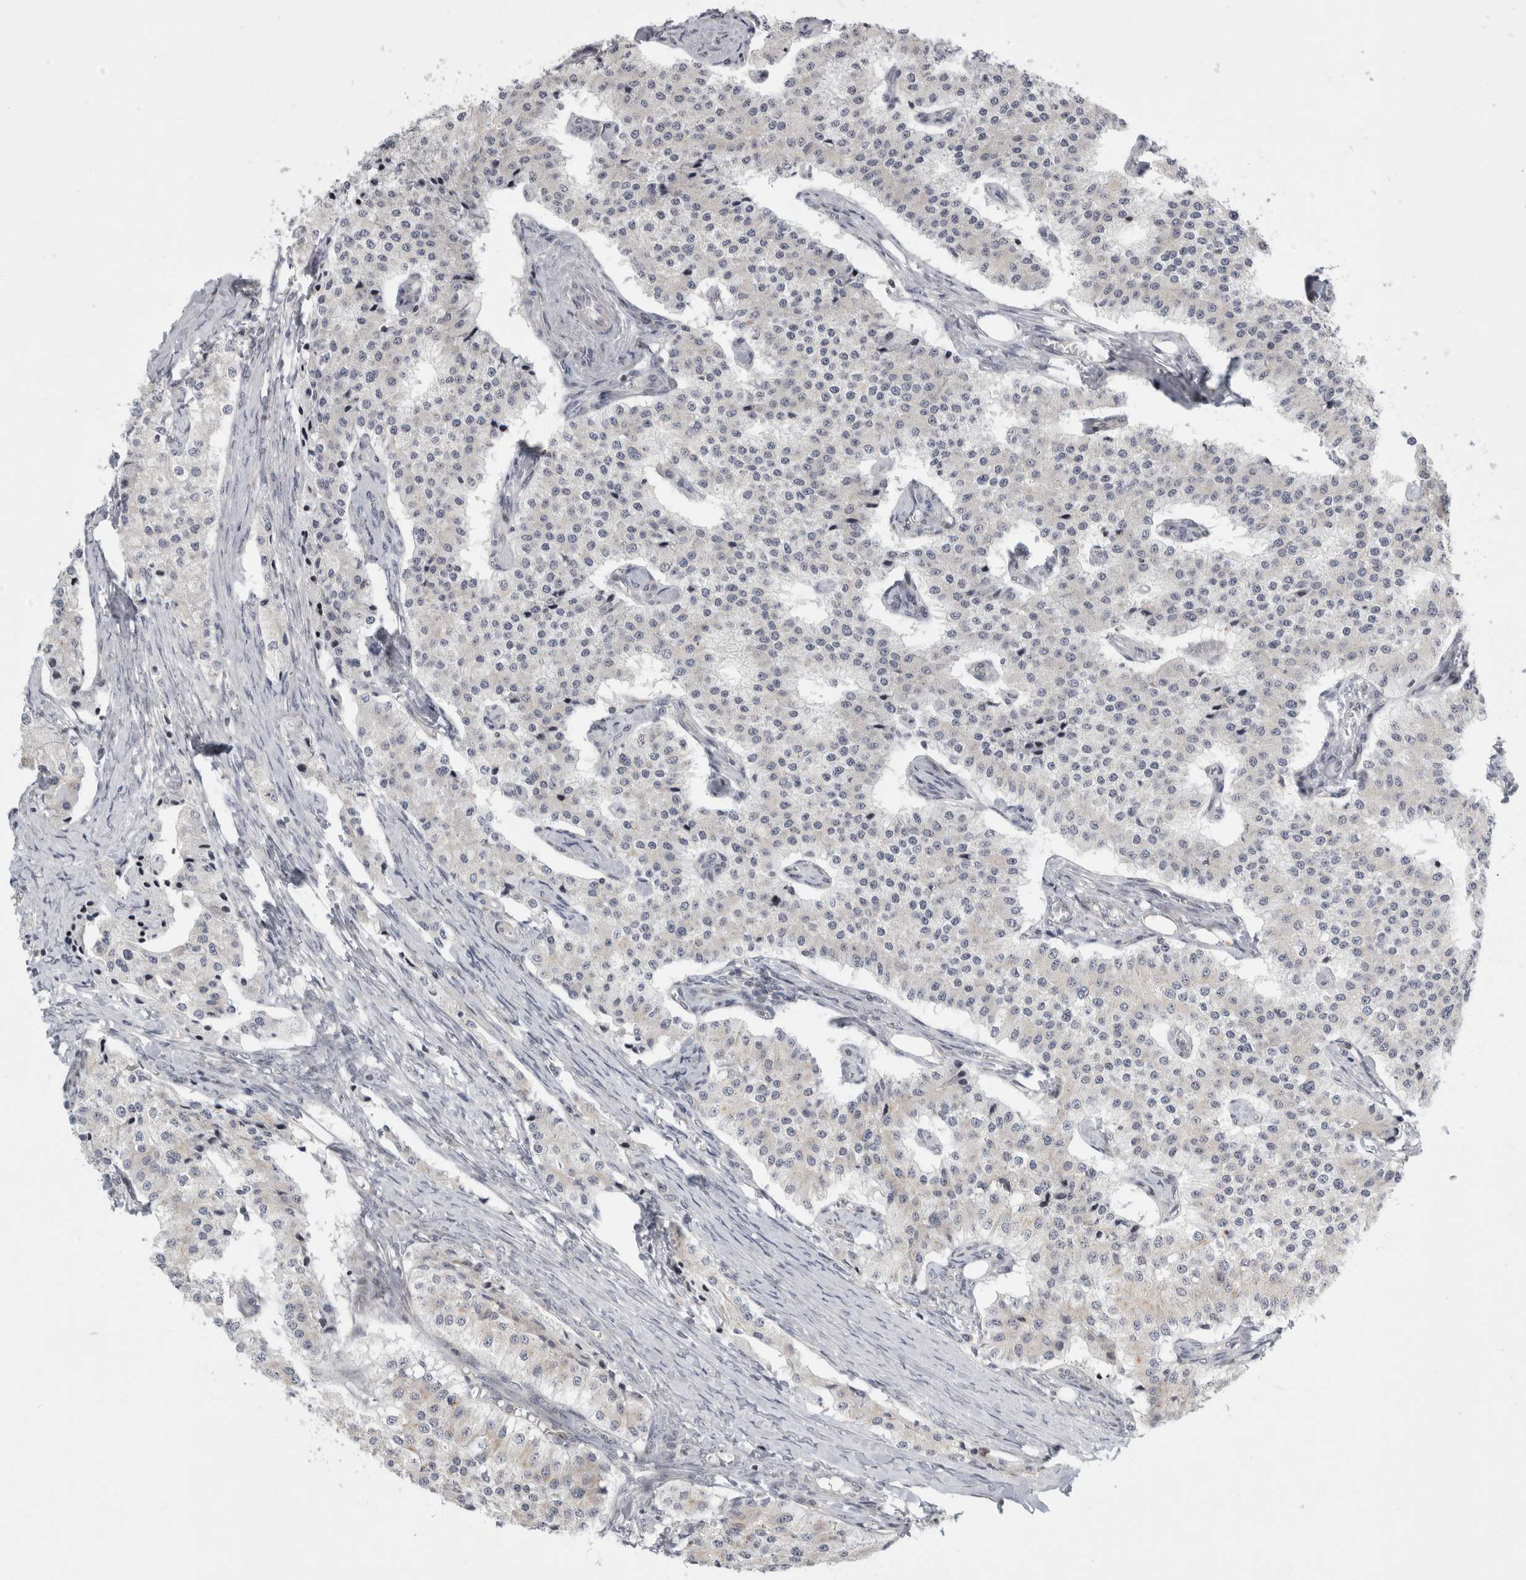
{"staining": {"intensity": "negative", "quantity": "none", "location": "none"}, "tissue": "carcinoid", "cell_type": "Tumor cells", "image_type": "cancer", "snomed": [{"axis": "morphology", "description": "Carcinoid, malignant, NOS"}, {"axis": "topography", "description": "Colon"}], "caption": "This is a histopathology image of IHC staining of malignant carcinoid, which shows no positivity in tumor cells.", "gene": "UTP25", "patient": {"sex": "female", "age": 52}}